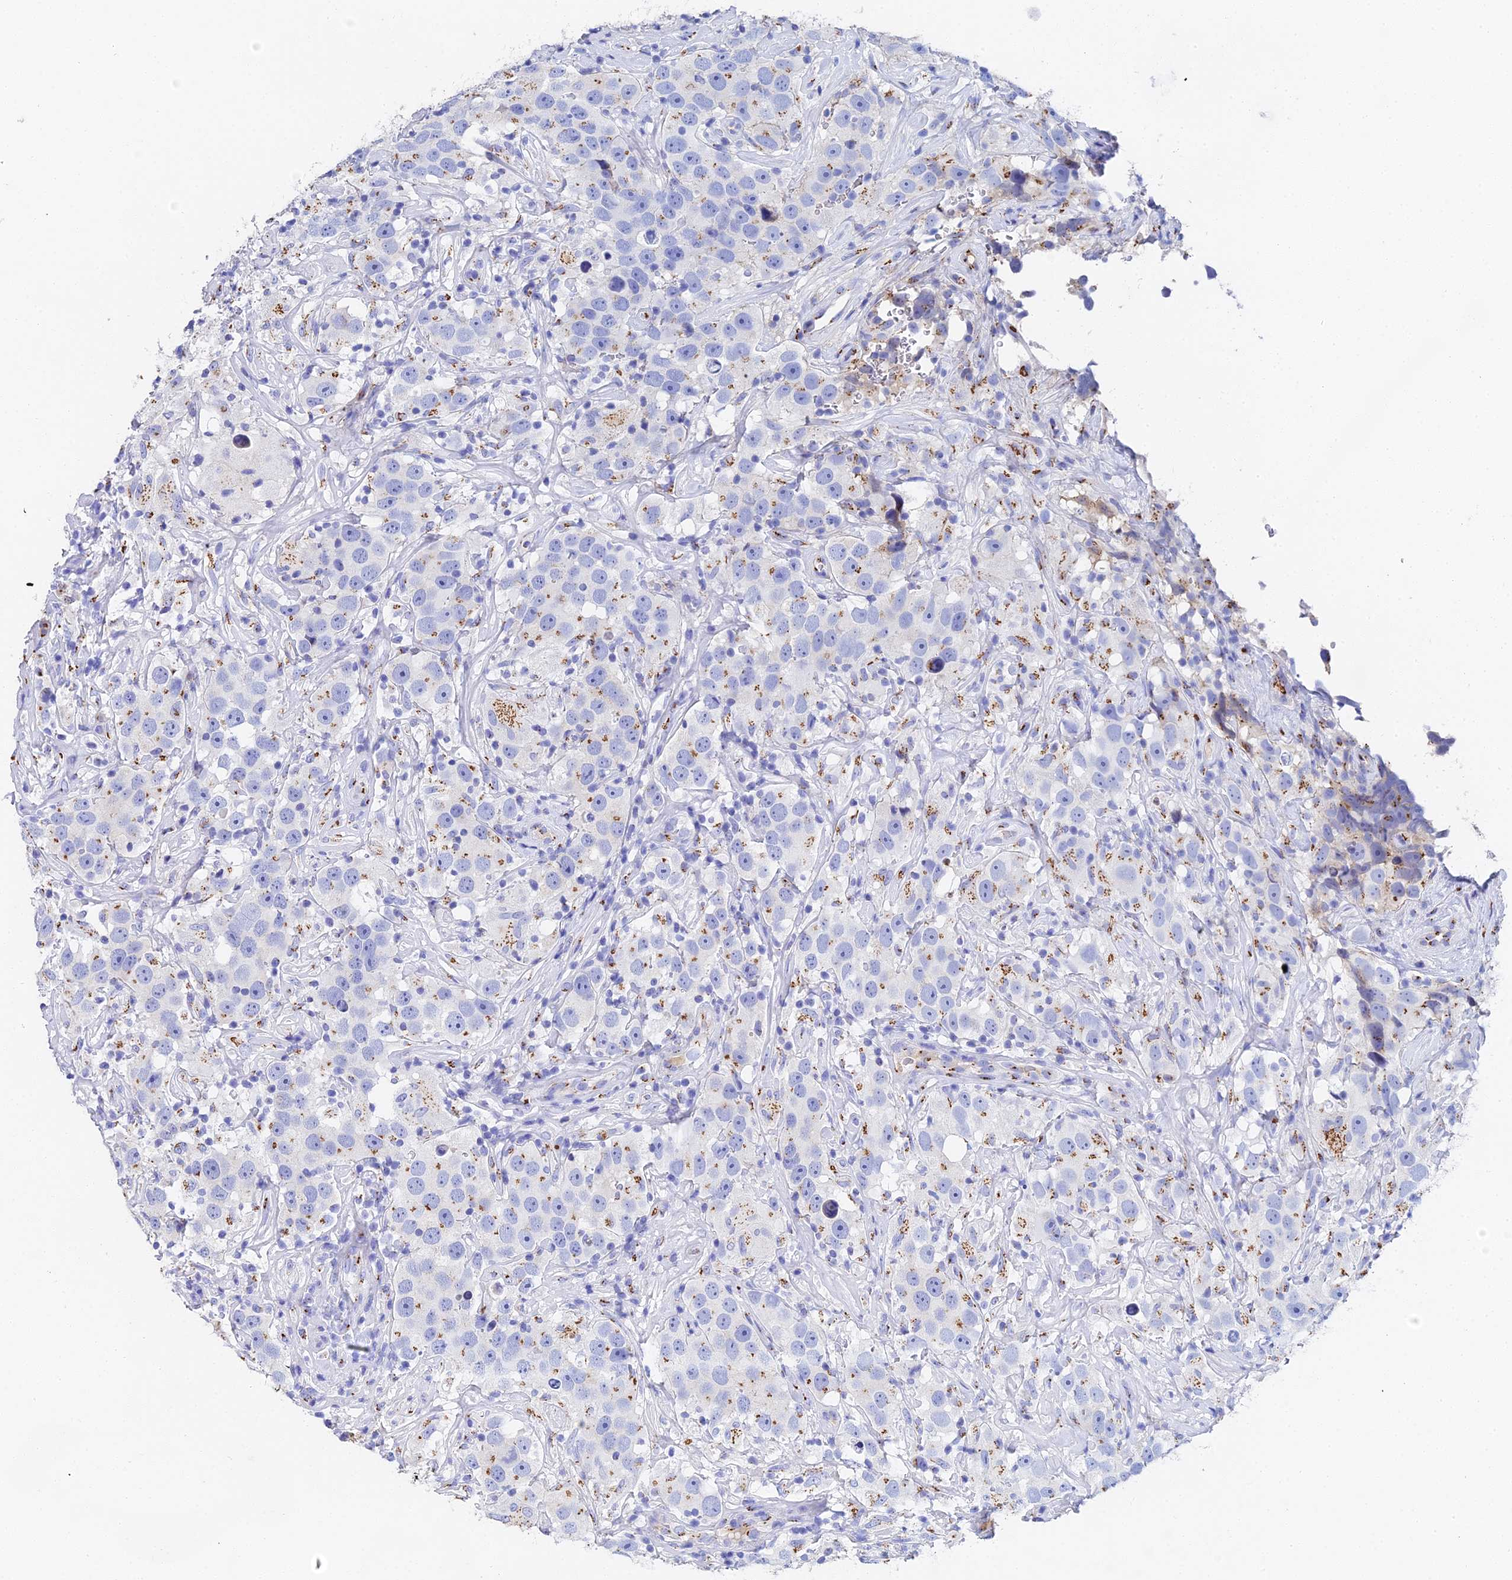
{"staining": {"intensity": "moderate", "quantity": "<25%", "location": "cytoplasmic/membranous"}, "tissue": "testis cancer", "cell_type": "Tumor cells", "image_type": "cancer", "snomed": [{"axis": "morphology", "description": "Seminoma, NOS"}, {"axis": "topography", "description": "Testis"}], "caption": "Immunohistochemistry micrograph of testis cancer stained for a protein (brown), which shows low levels of moderate cytoplasmic/membranous positivity in approximately <25% of tumor cells.", "gene": "ENSG00000268674", "patient": {"sex": "male", "age": 49}}